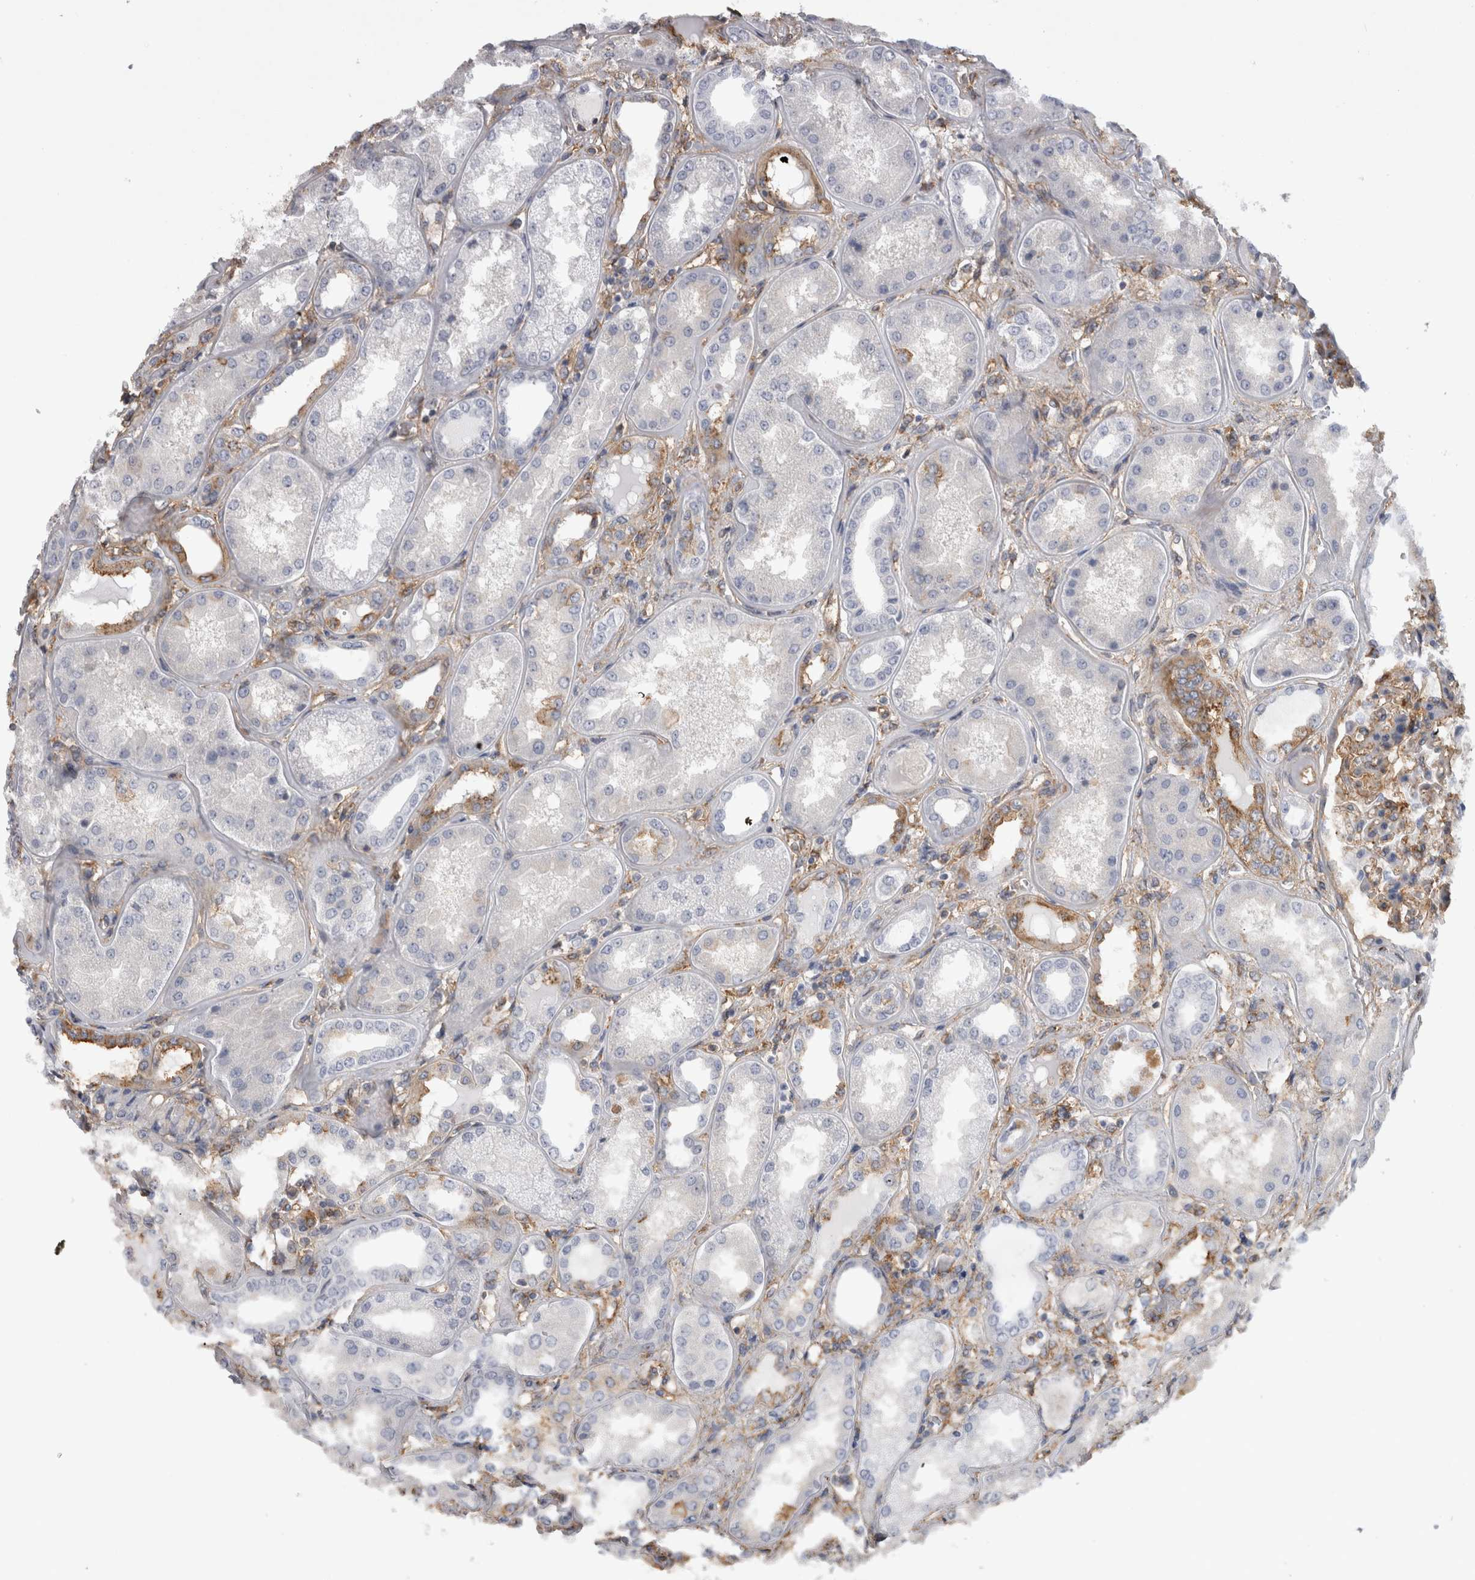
{"staining": {"intensity": "moderate", "quantity": ">75%", "location": "cytoplasmic/membranous"}, "tissue": "kidney", "cell_type": "Cells in glomeruli", "image_type": "normal", "snomed": [{"axis": "morphology", "description": "Normal tissue, NOS"}, {"axis": "topography", "description": "Kidney"}], "caption": "Immunohistochemistry of unremarkable kidney reveals medium levels of moderate cytoplasmic/membranous positivity in about >75% of cells in glomeruli.", "gene": "ATXN3L", "patient": {"sex": "female", "age": 56}}